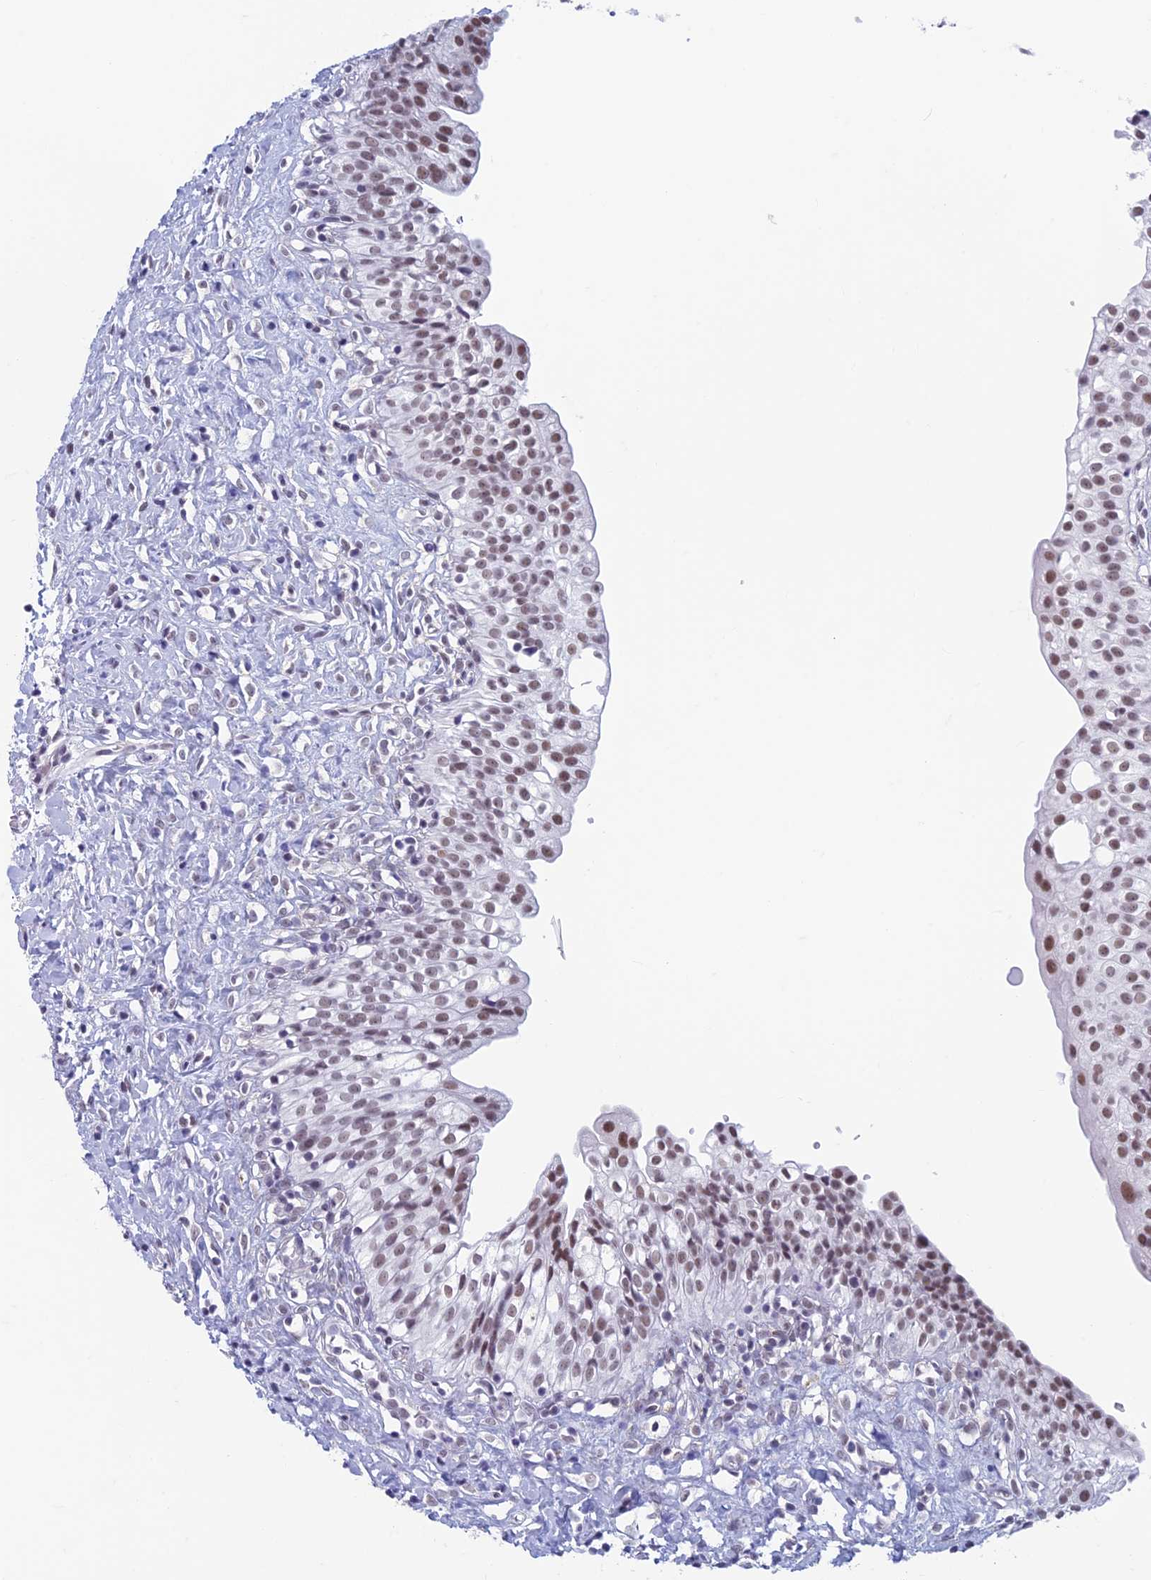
{"staining": {"intensity": "moderate", "quantity": "25%-75%", "location": "nuclear"}, "tissue": "urinary bladder", "cell_type": "Urothelial cells", "image_type": "normal", "snomed": [{"axis": "morphology", "description": "Normal tissue, NOS"}, {"axis": "topography", "description": "Urinary bladder"}], "caption": "Protein staining by IHC reveals moderate nuclear expression in about 25%-75% of urothelial cells in unremarkable urinary bladder. (IHC, brightfield microscopy, high magnification).", "gene": "ASH2L", "patient": {"sex": "male", "age": 51}}